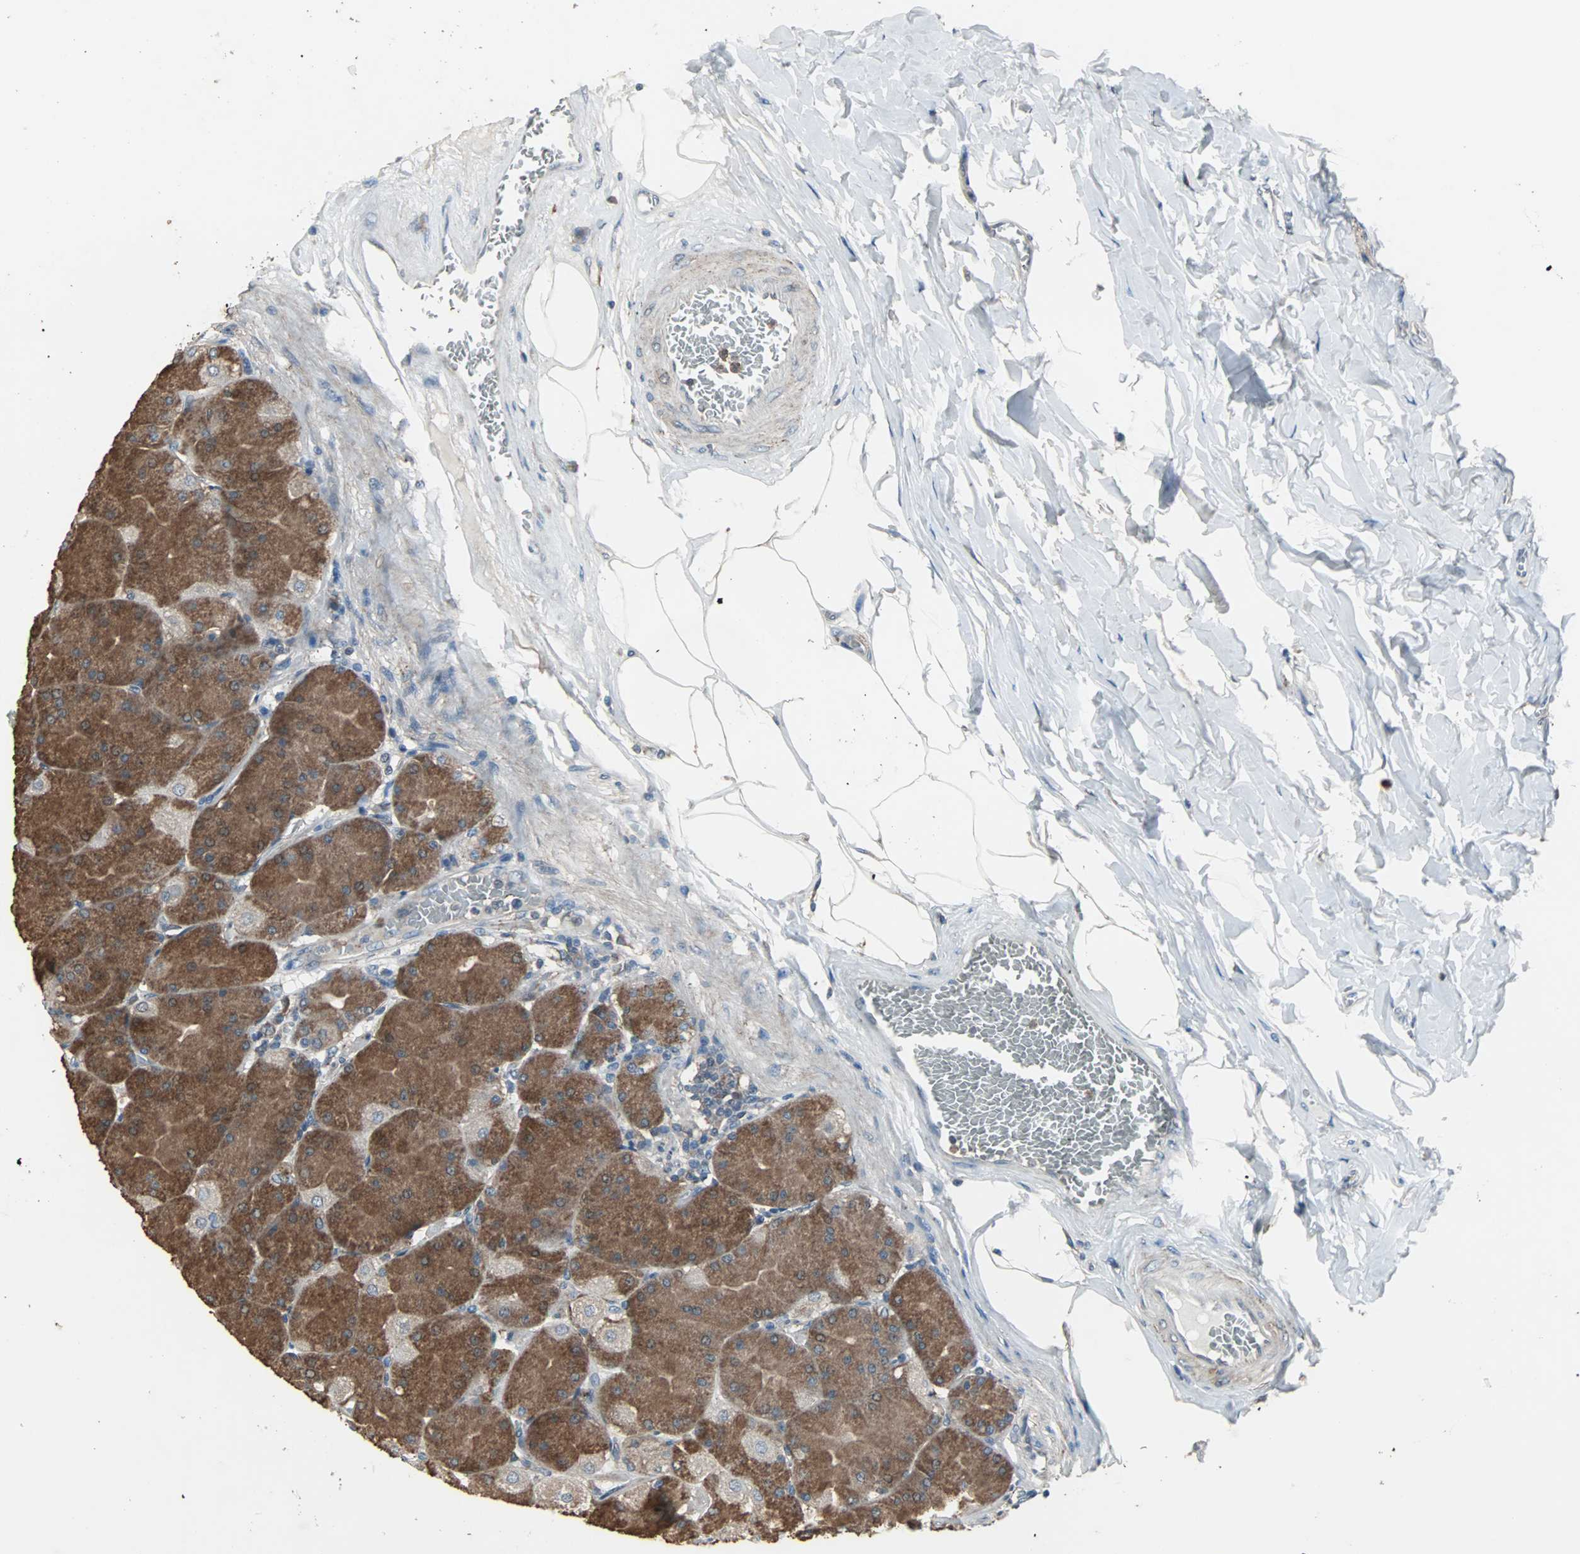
{"staining": {"intensity": "moderate", "quantity": ">75%", "location": "cytoplasmic/membranous"}, "tissue": "stomach", "cell_type": "Glandular cells", "image_type": "normal", "snomed": [{"axis": "morphology", "description": "Normal tissue, NOS"}, {"axis": "topography", "description": "Stomach, upper"}], "caption": "This micrograph exhibits normal stomach stained with immunohistochemistry to label a protein in brown. The cytoplasmic/membranous of glandular cells show moderate positivity for the protein. Nuclei are counter-stained blue.", "gene": "SOS1", "patient": {"sex": "female", "age": 56}}